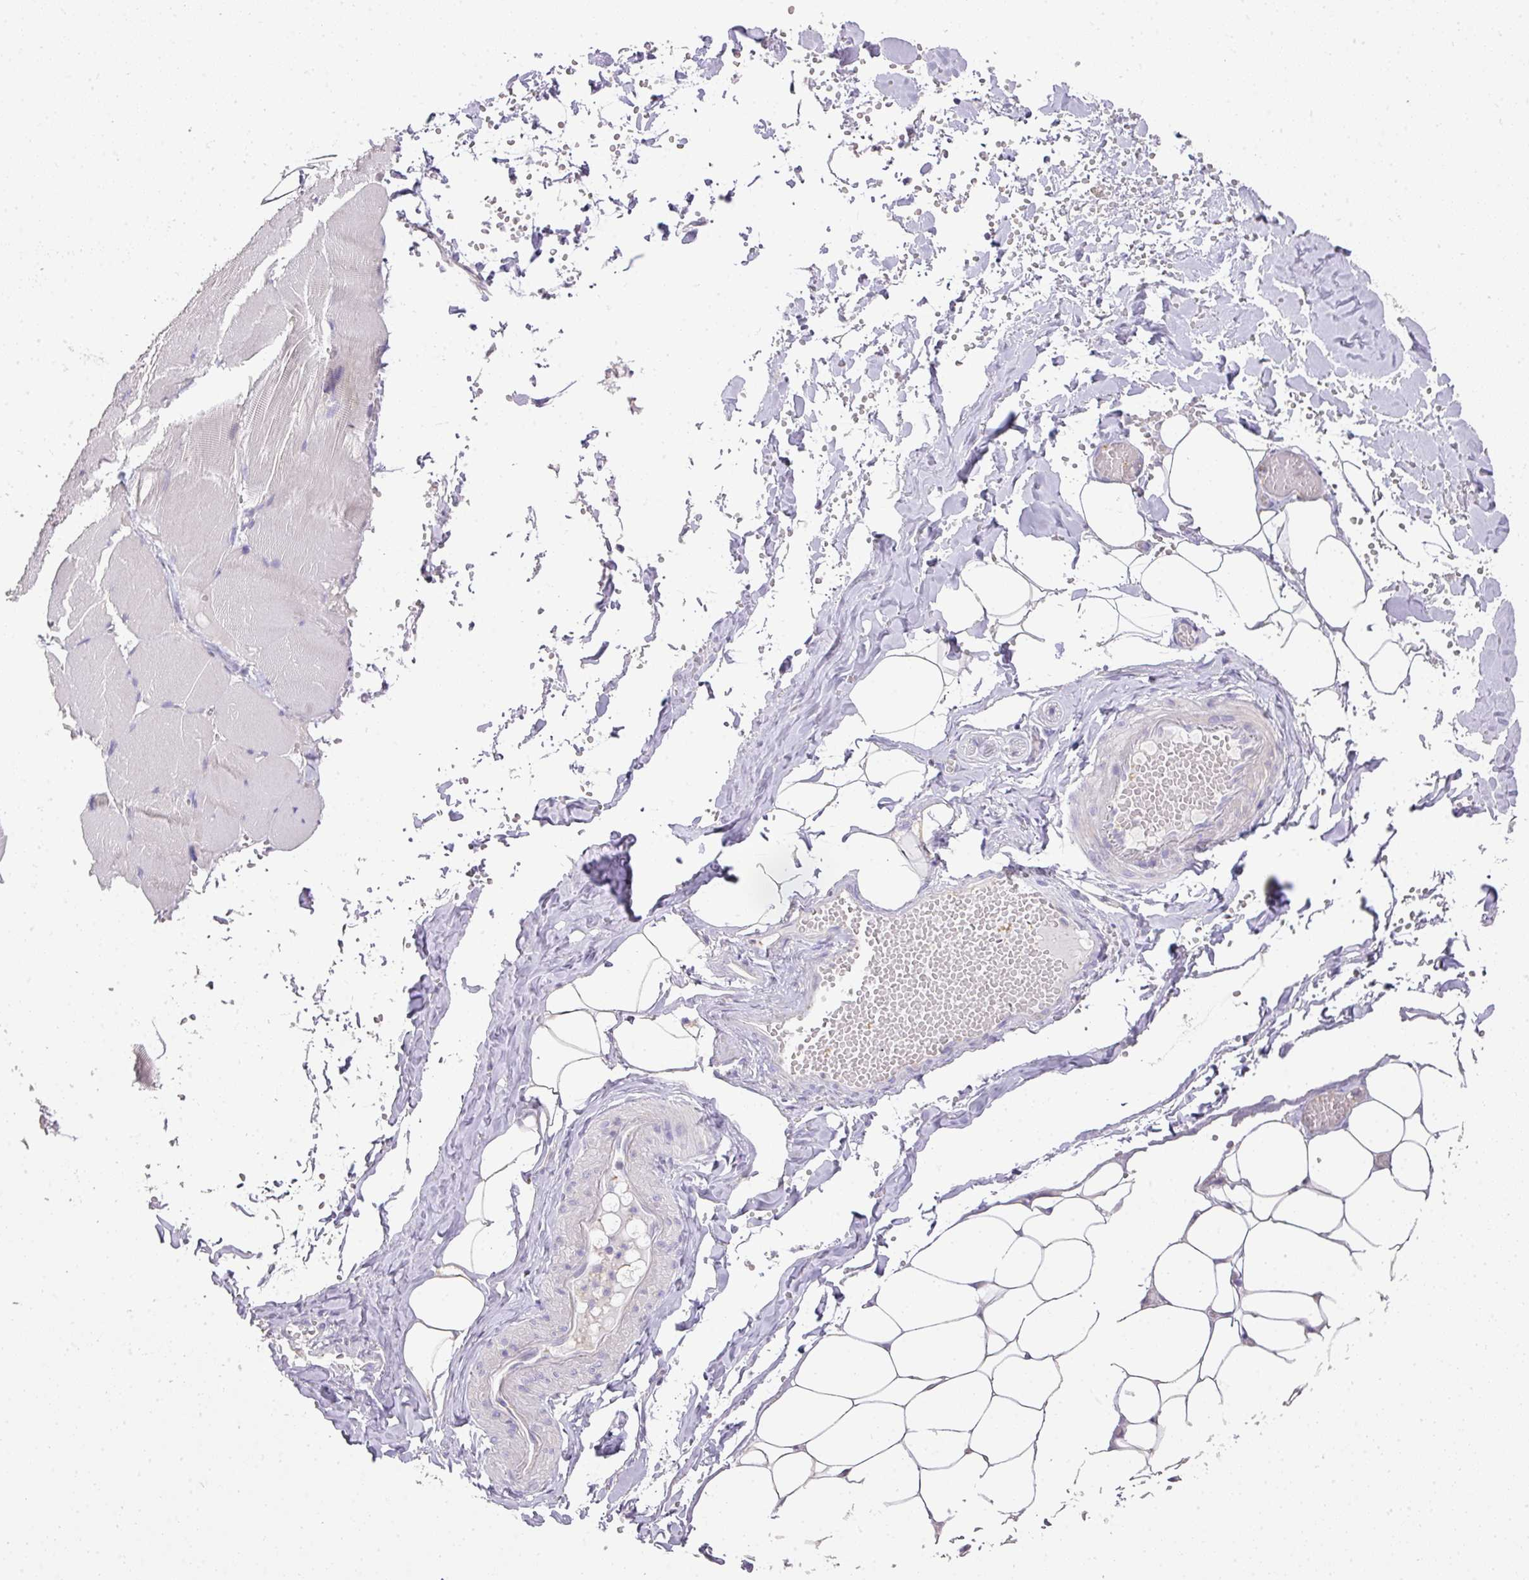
{"staining": {"intensity": "negative", "quantity": "none", "location": "none"}, "tissue": "adipose tissue", "cell_type": "Adipocytes", "image_type": "normal", "snomed": [{"axis": "morphology", "description": "Normal tissue, NOS"}, {"axis": "topography", "description": "Skeletal muscle"}, {"axis": "topography", "description": "Peripheral nerve tissue"}], "caption": "A photomicrograph of human adipose tissue is negative for staining in adipocytes. (DAB (3,3'-diaminobenzidine) IHC visualized using brightfield microscopy, high magnification).", "gene": "HOXC13", "patient": {"sex": "female", "age": 55}}